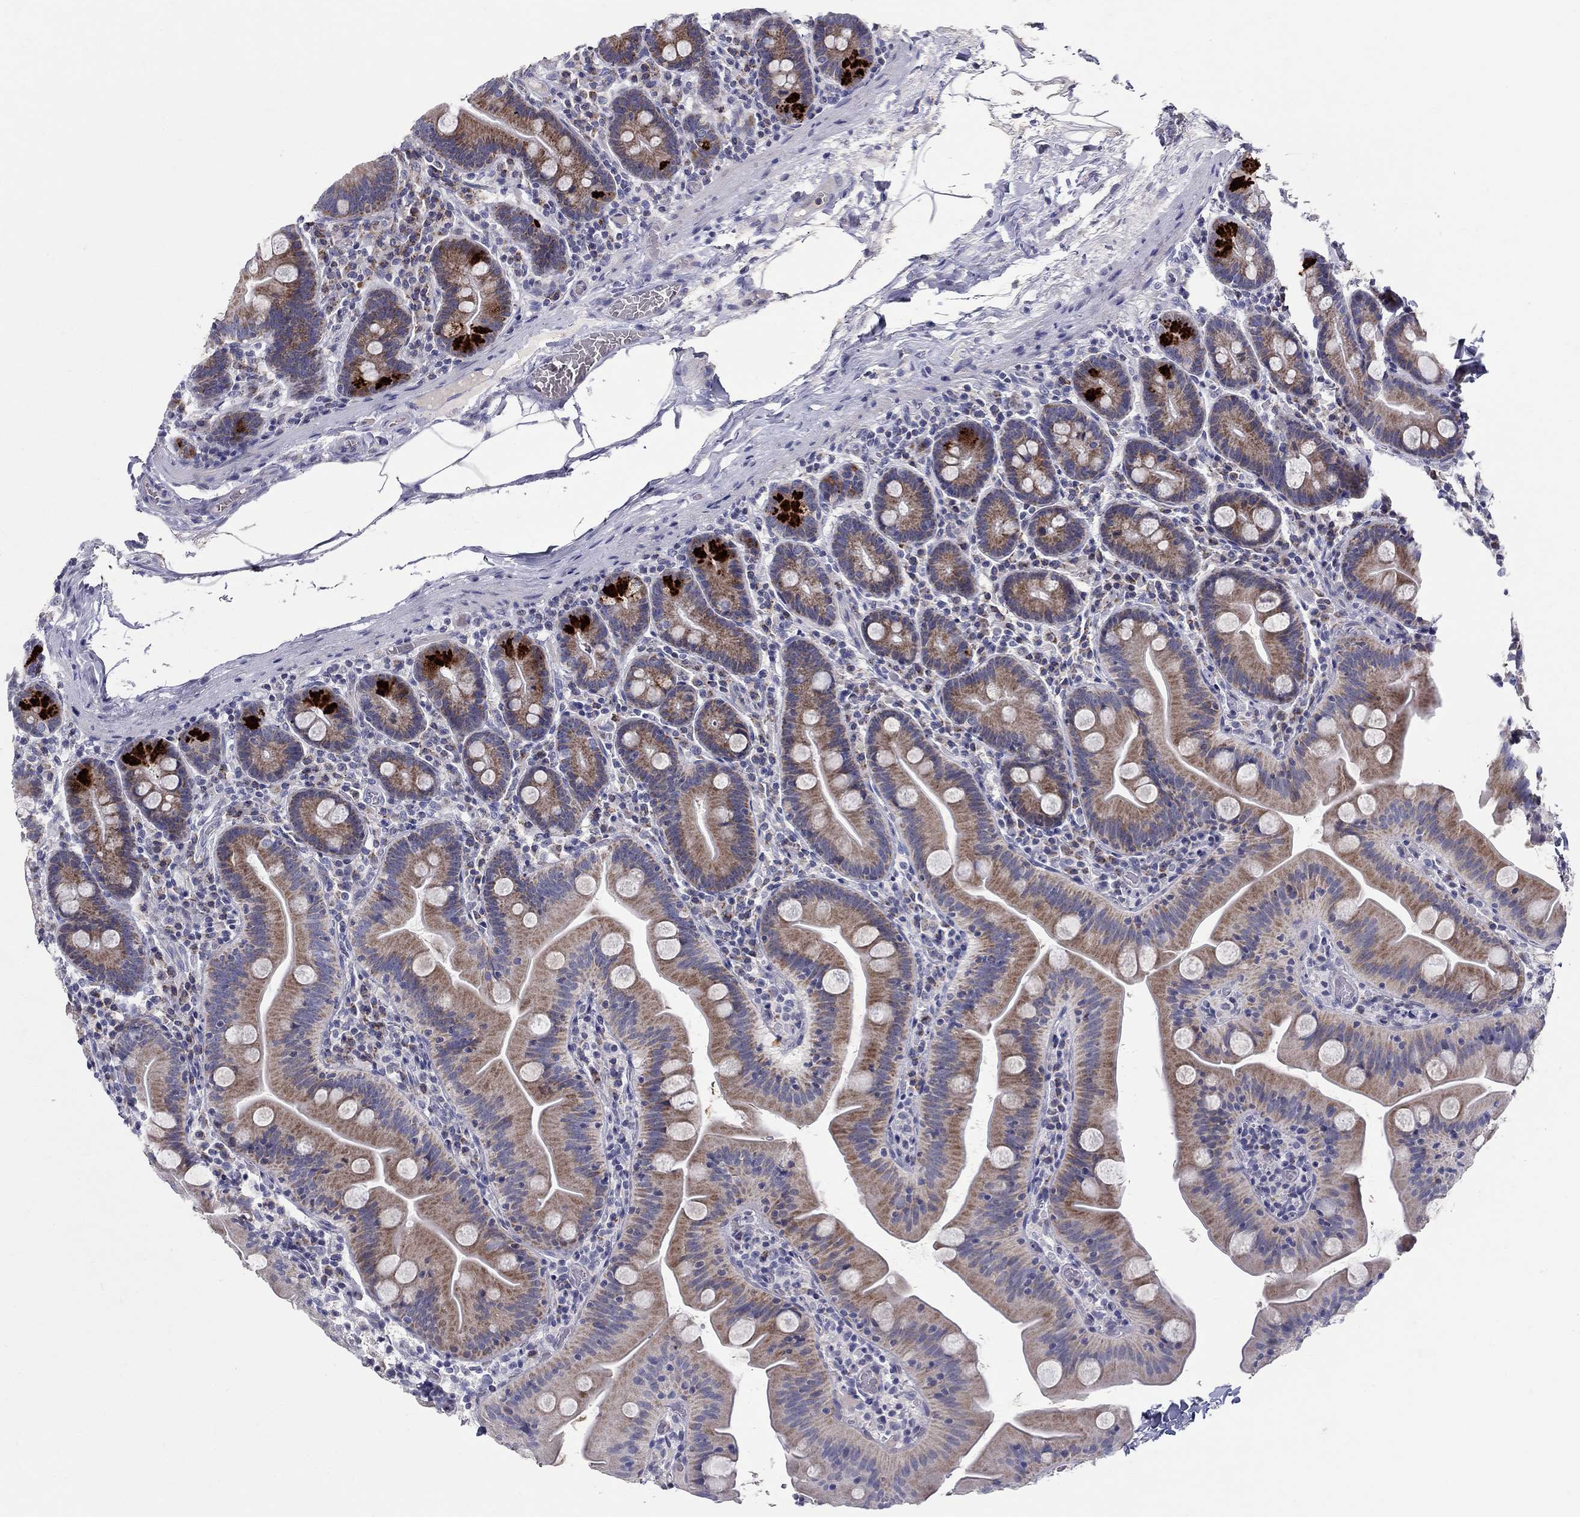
{"staining": {"intensity": "strong", "quantity": "<25%", "location": "cytoplasmic/membranous"}, "tissue": "small intestine", "cell_type": "Glandular cells", "image_type": "normal", "snomed": [{"axis": "morphology", "description": "Normal tissue, NOS"}, {"axis": "topography", "description": "Small intestine"}], "caption": "Glandular cells show medium levels of strong cytoplasmic/membranous positivity in approximately <25% of cells in benign small intestine.", "gene": "HMX2", "patient": {"sex": "male", "age": 37}}